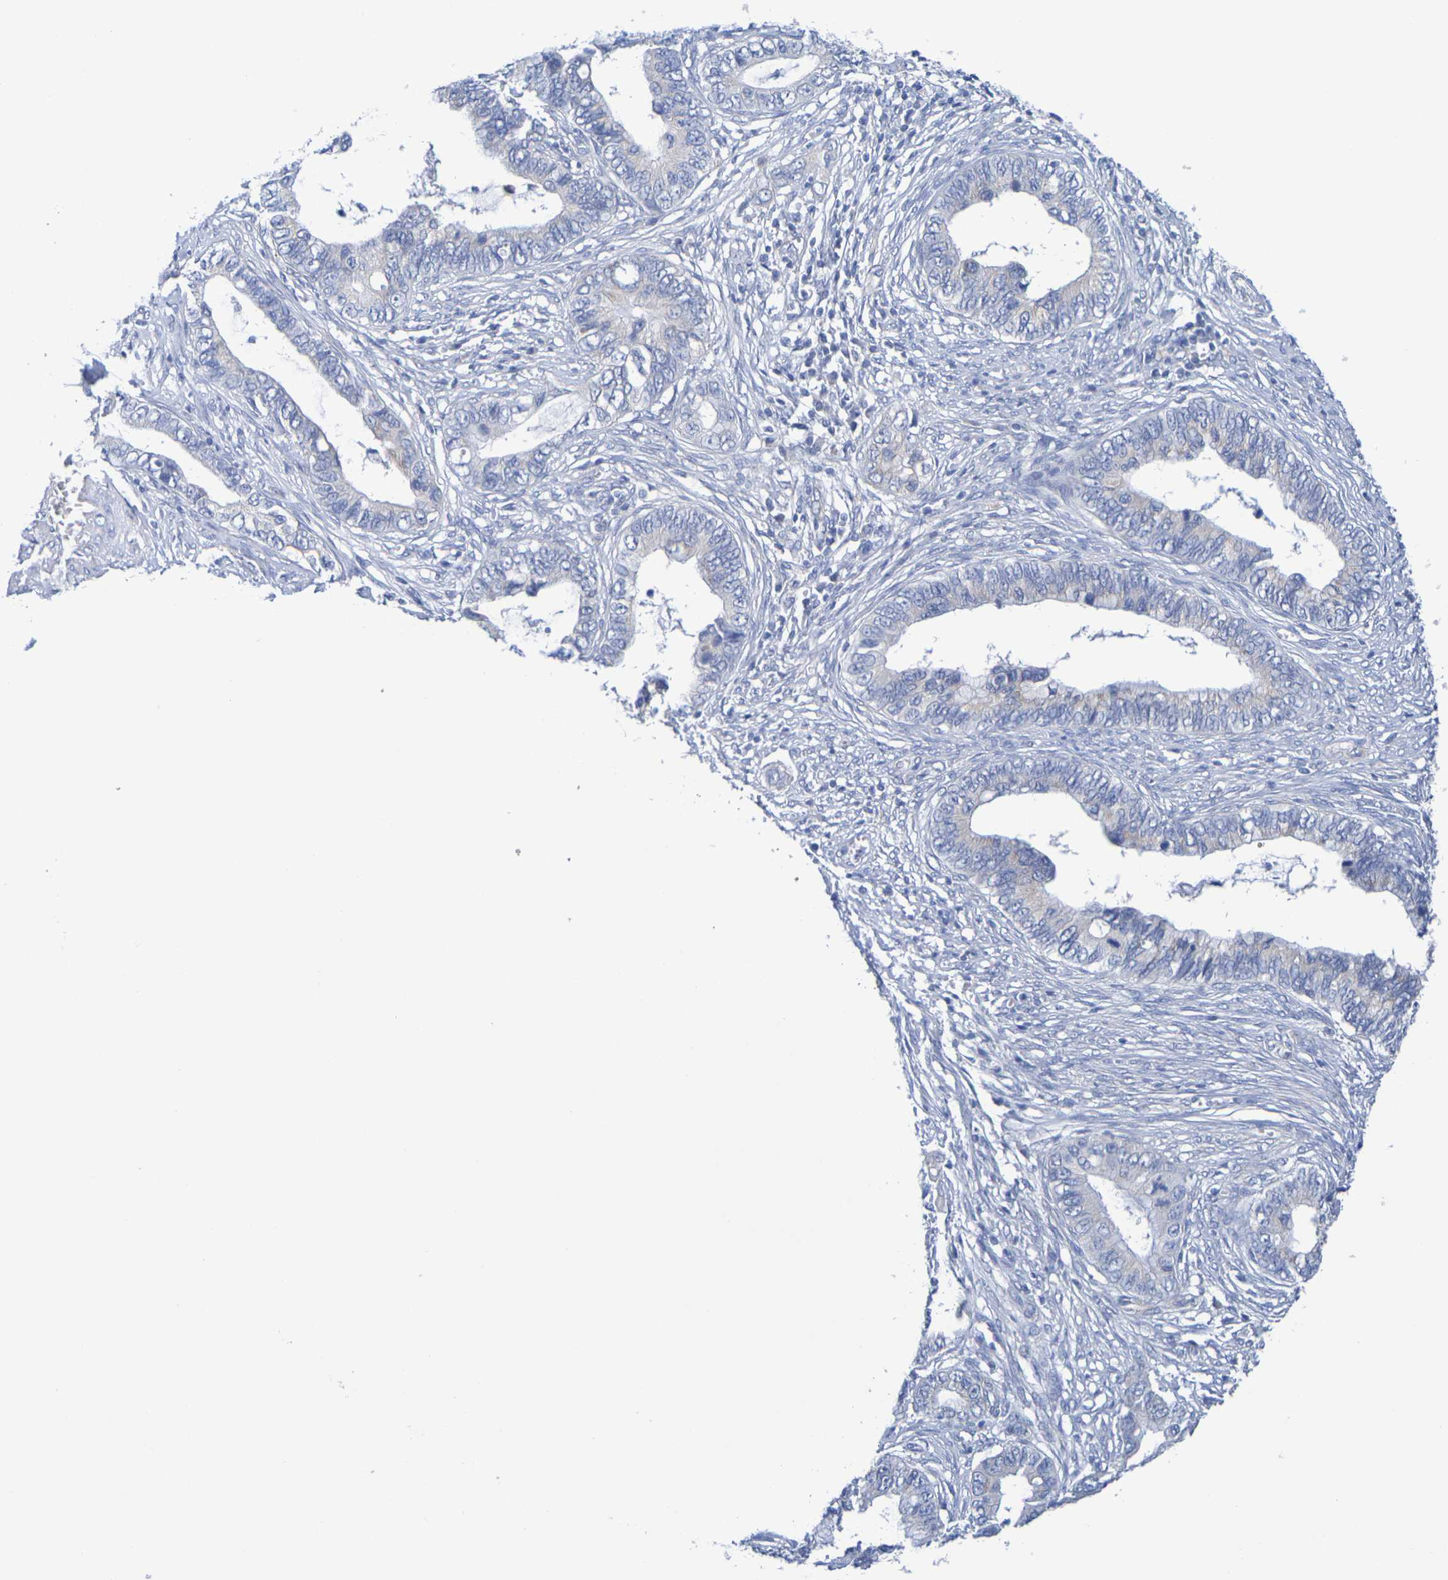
{"staining": {"intensity": "negative", "quantity": "none", "location": "none"}, "tissue": "cervical cancer", "cell_type": "Tumor cells", "image_type": "cancer", "snomed": [{"axis": "morphology", "description": "Adenocarcinoma, NOS"}, {"axis": "topography", "description": "Cervix"}], "caption": "An immunohistochemistry histopathology image of cervical cancer (adenocarcinoma) is shown. There is no staining in tumor cells of cervical cancer (adenocarcinoma).", "gene": "TMCC3", "patient": {"sex": "female", "age": 44}}